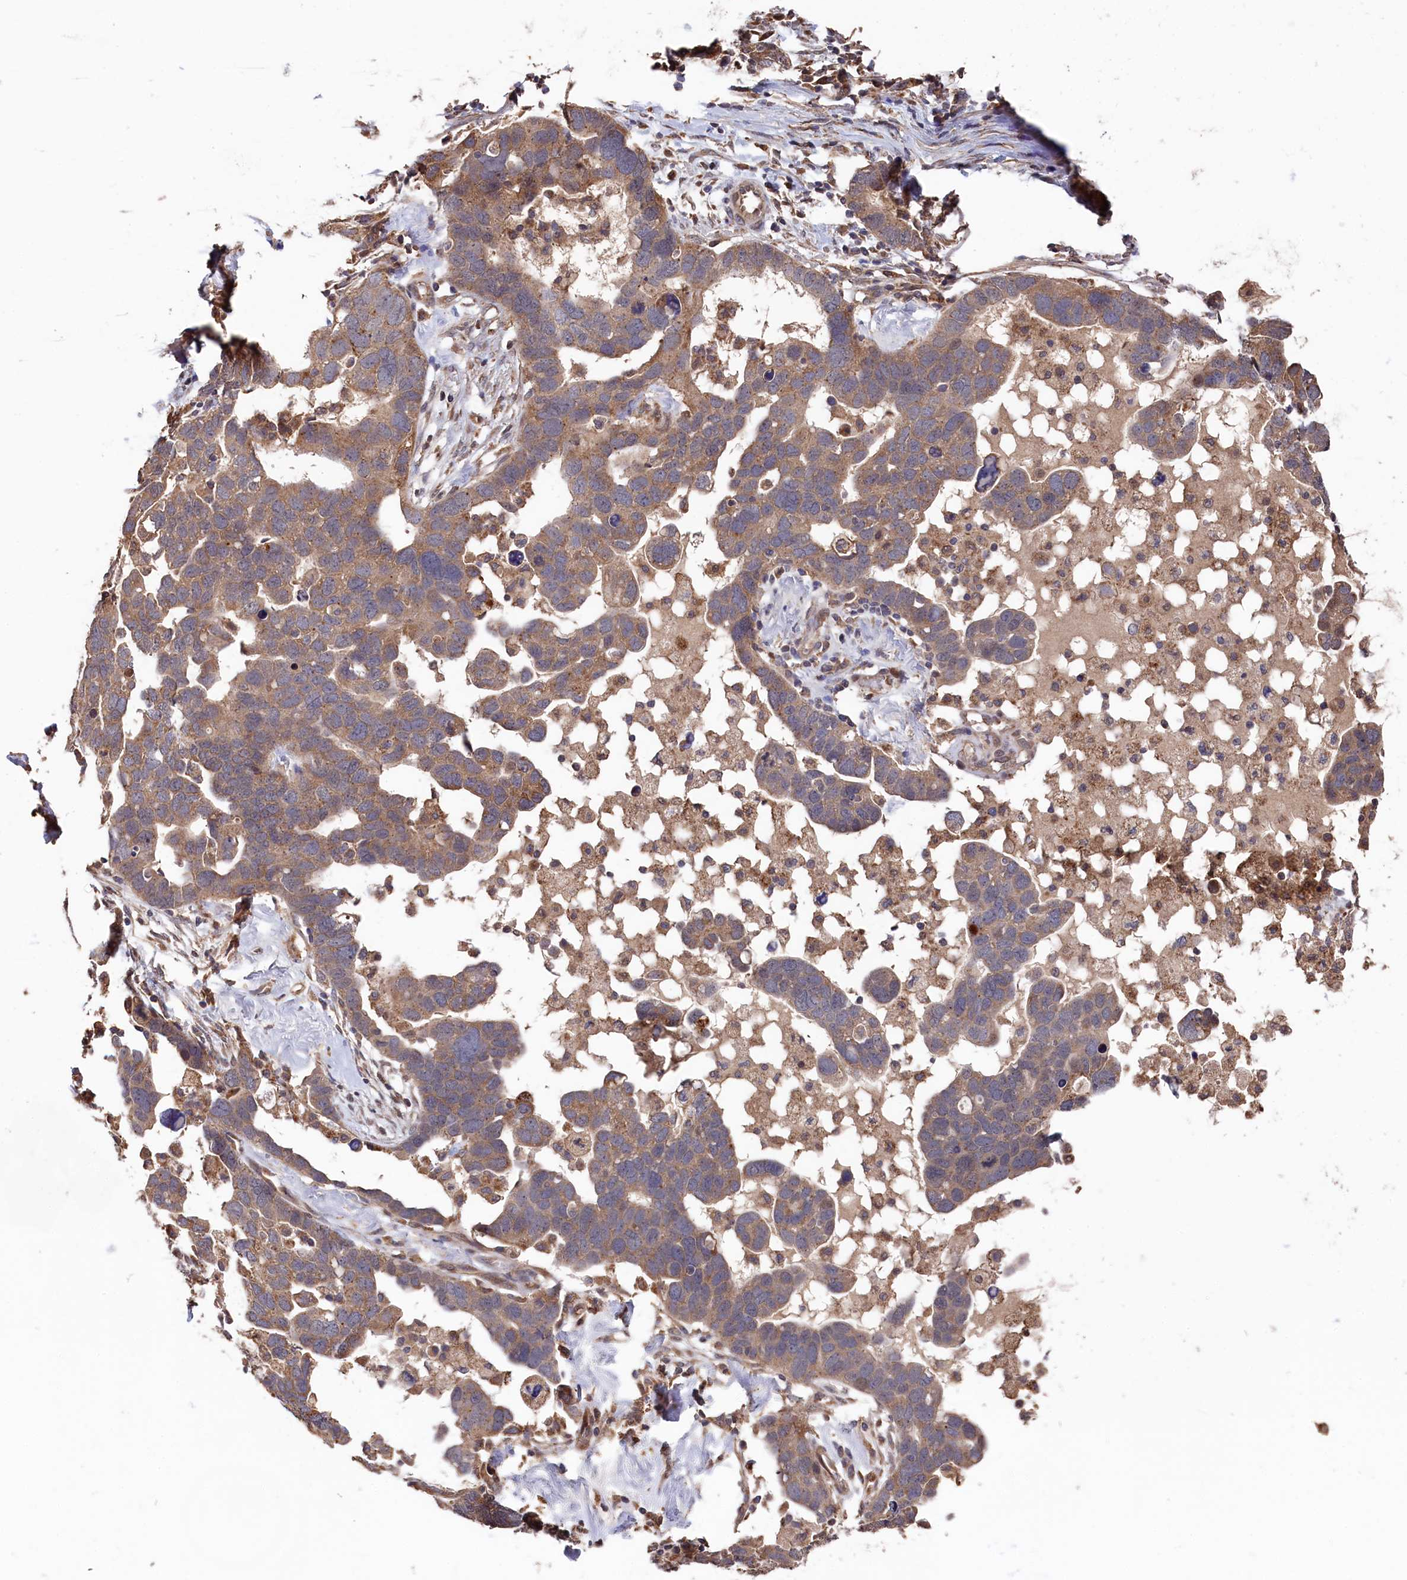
{"staining": {"intensity": "moderate", "quantity": "25%-75%", "location": "cytoplasmic/membranous"}, "tissue": "ovarian cancer", "cell_type": "Tumor cells", "image_type": "cancer", "snomed": [{"axis": "morphology", "description": "Cystadenocarcinoma, serous, NOS"}, {"axis": "topography", "description": "Ovary"}], "caption": "Immunohistochemical staining of human ovarian serous cystadenocarcinoma demonstrates medium levels of moderate cytoplasmic/membranous expression in about 25%-75% of tumor cells.", "gene": "SLC12A4", "patient": {"sex": "female", "age": 54}}